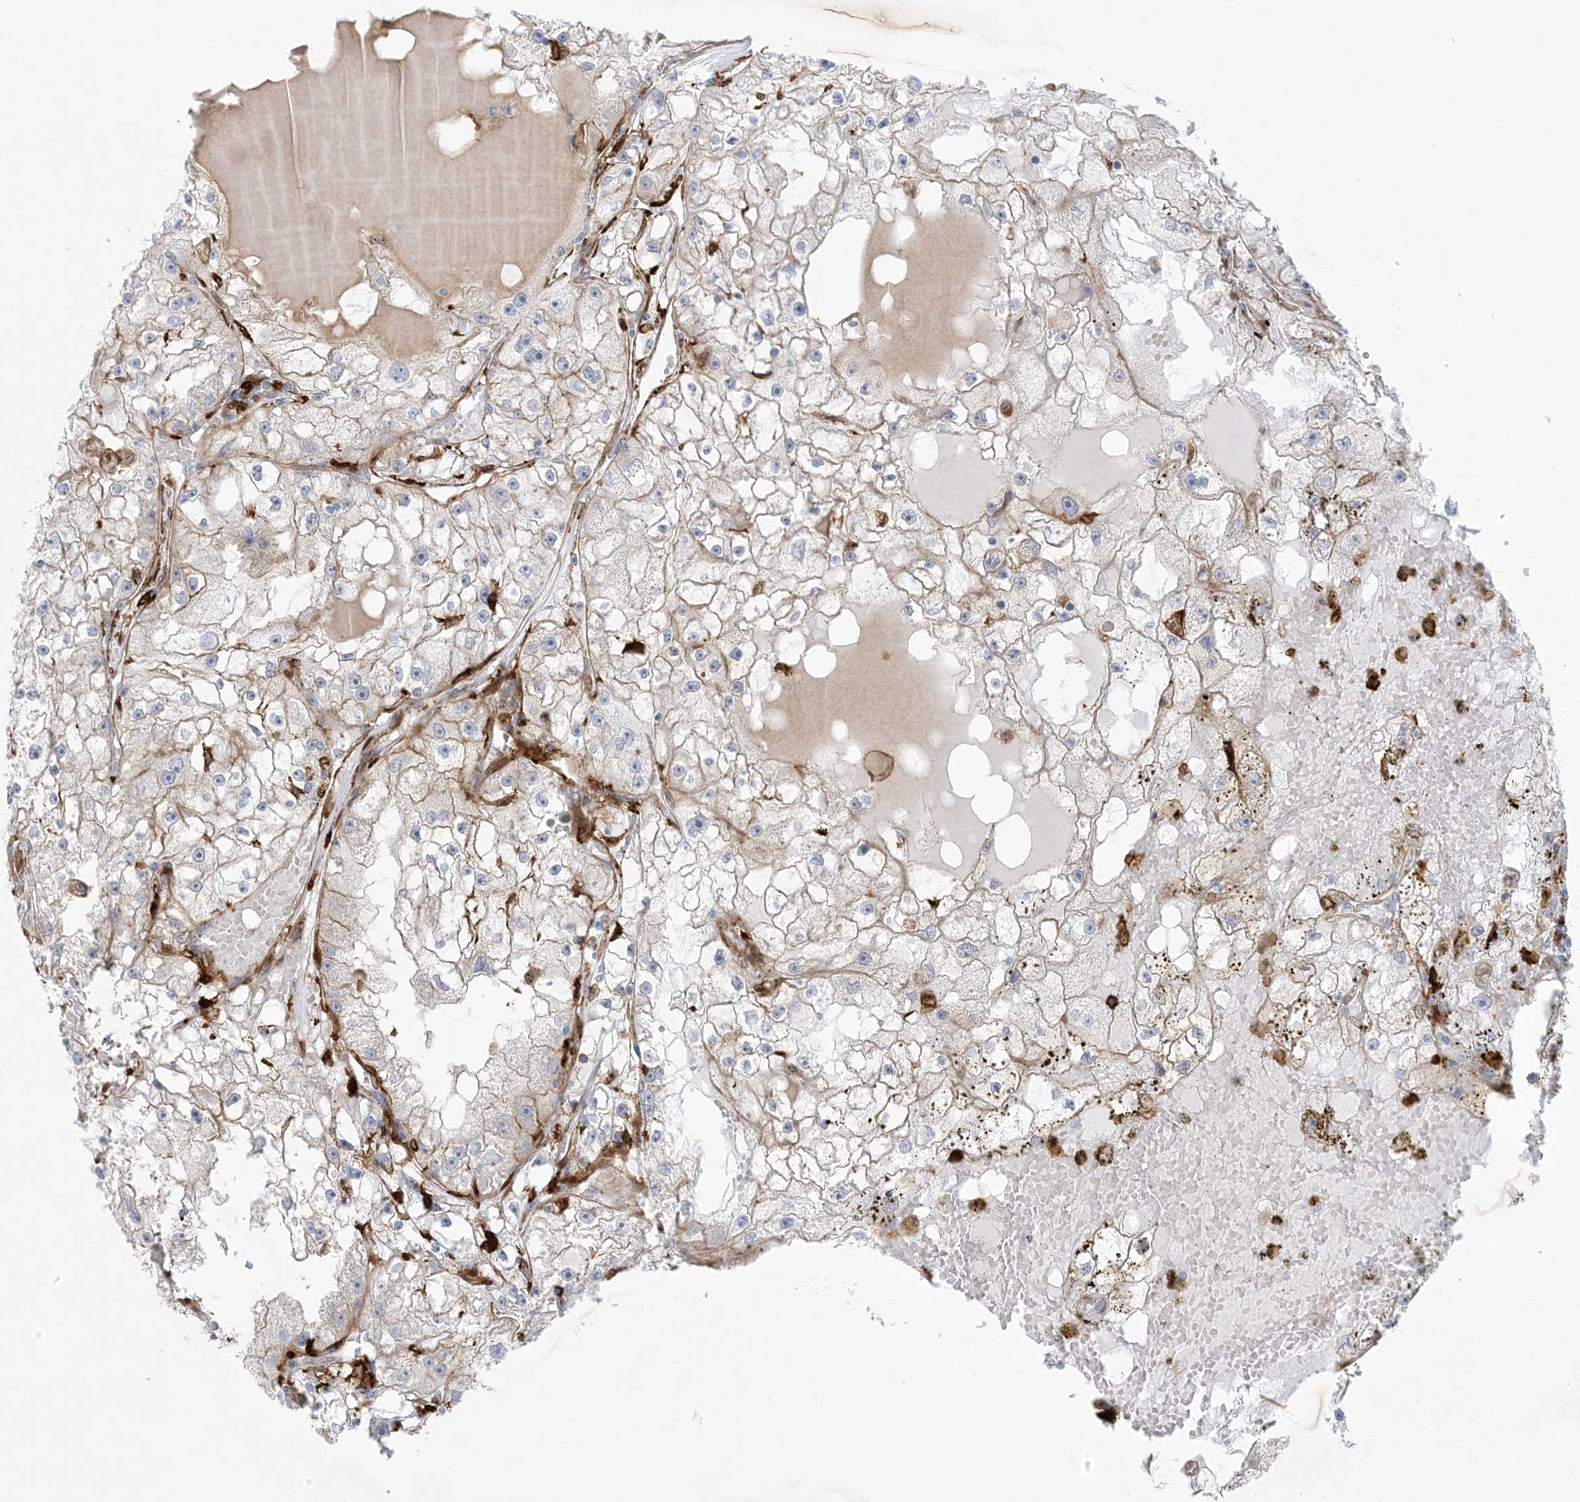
{"staining": {"intensity": "negative", "quantity": "none", "location": "none"}, "tissue": "renal cancer", "cell_type": "Tumor cells", "image_type": "cancer", "snomed": [{"axis": "morphology", "description": "Adenocarcinoma, NOS"}, {"axis": "topography", "description": "Kidney"}], "caption": "Protein analysis of adenocarcinoma (renal) reveals no significant expression in tumor cells. Nuclei are stained in blue.", "gene": "ICMT", "patient": {"sex": "male", "age": 56}}